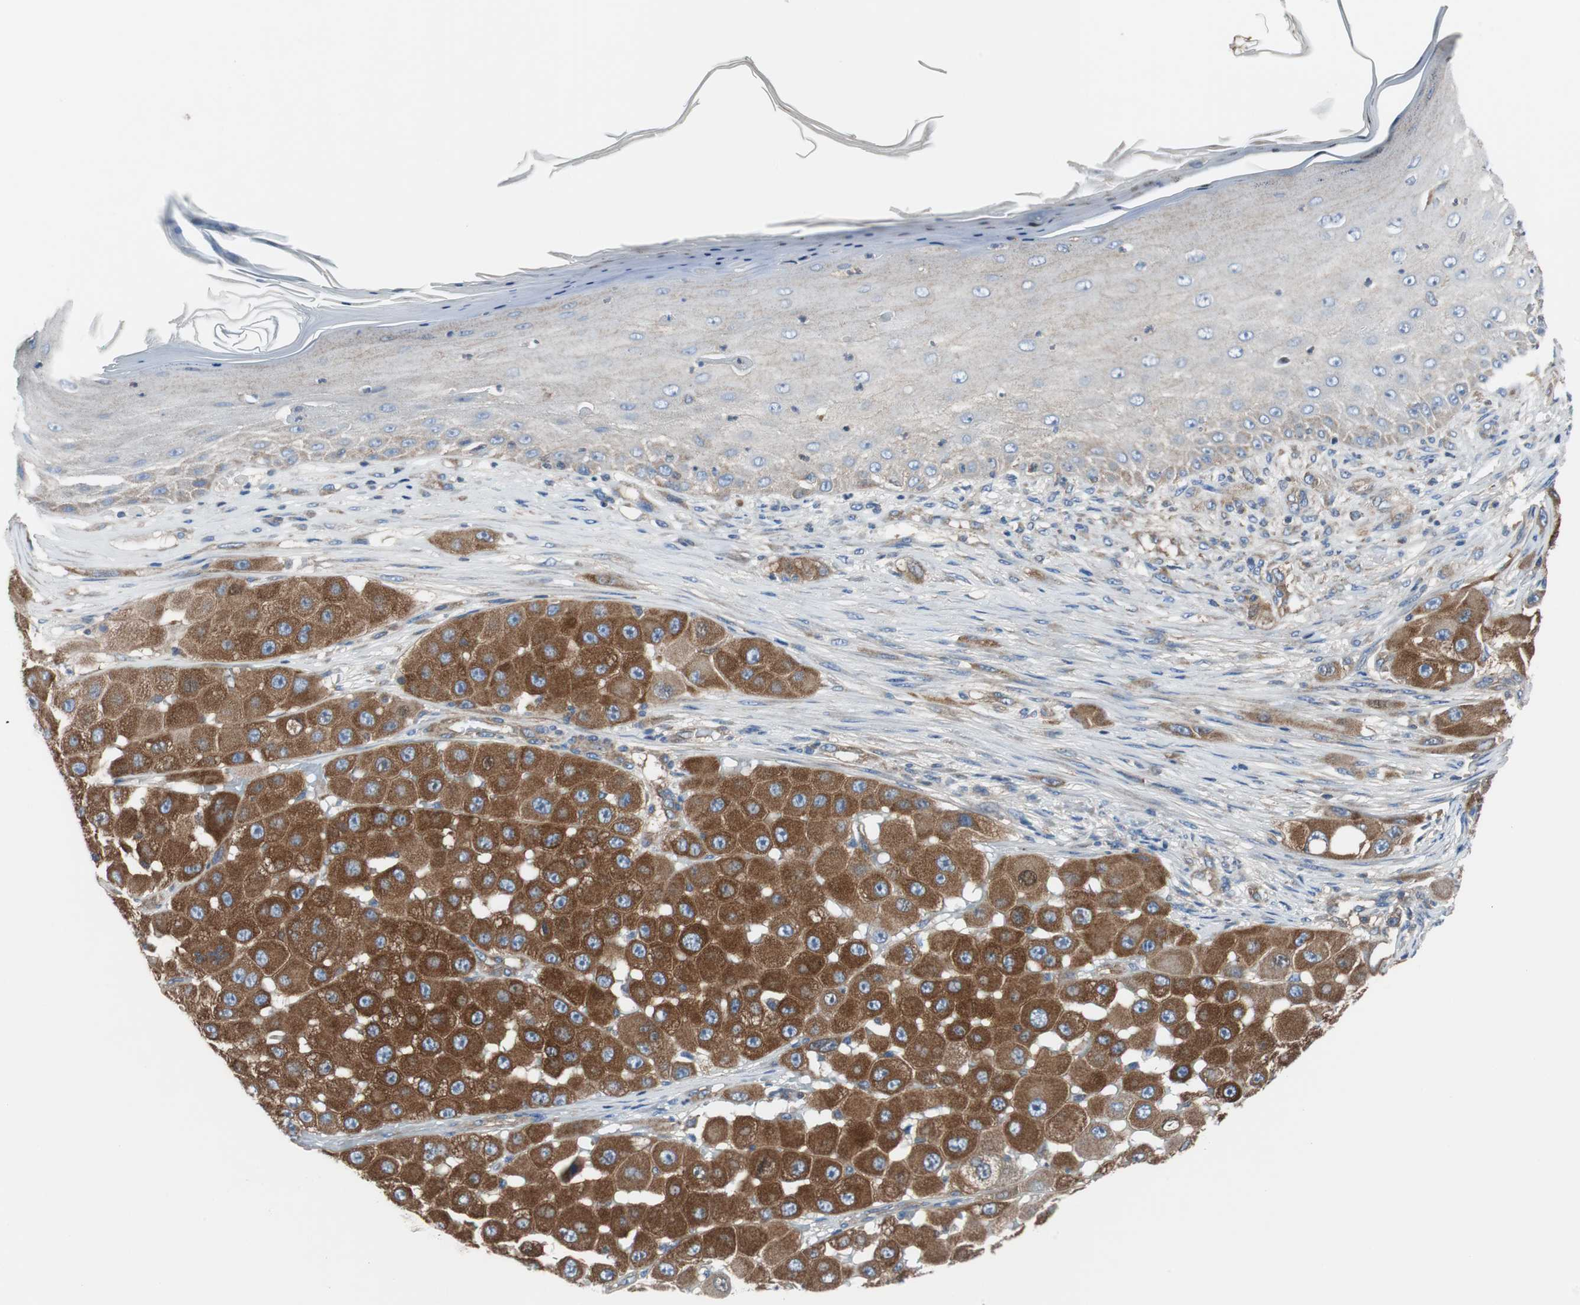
{"staining": {"intensity": "strong", "quantity": ">75%", "location": "cytoplasmic/membranous"}, "tissue": "melanoma", "cell_type": "Tumor cells", "image_type": "cancer", "snomed": [{"axis": "morphology", "description": "Malignant melanoma, NOS"}, {"axis": "topography", "description": "Skin"}], "caption": "Immunohistochemical staining of melanoma demonstrates strong cytoplasmic/membranous protein staining in approximately >75% of tumor cells. (Brightfield microscopy of DAB IHC at high magnification).", "gene": "BRAF", "patient": {"sex": "female", "age": 81}}